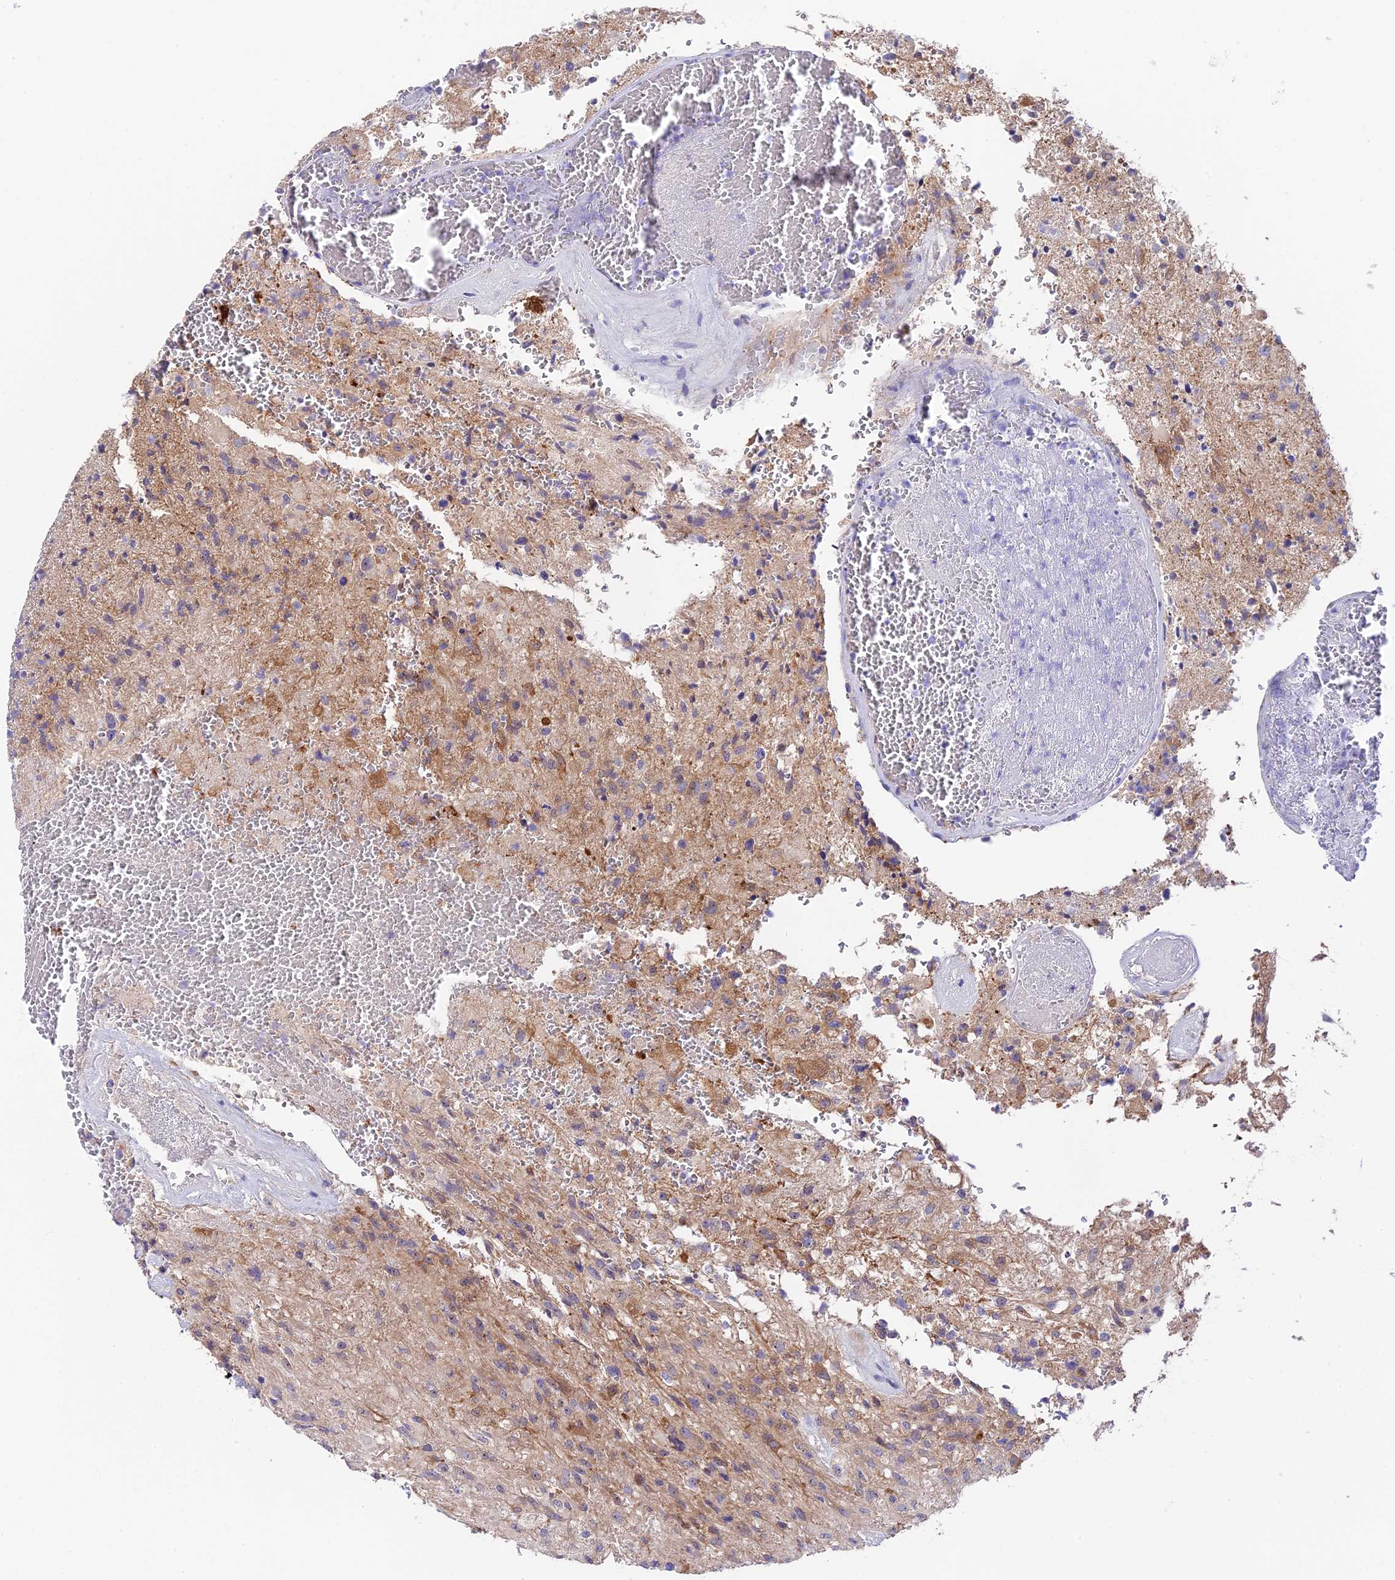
{"staining": {"intensity": "moderate", "quantity": "<25%", "location": "cytoplasmic/membranous"}, "tissue": "glioma", "cell_type": "Tumor cells", "image_type": "cancer", "snomed": [{"axis": "morphology", "description": "Glioma, malignant, High grade"}, {"axis": "topography", "description": "Brain"}], "caption": "This is an image of immunohistochemistry staining of glioma, which shows moderate staining in the cytoplasmic/membranous of tumor cells.", "gene": "DUSP29", "patient": {"sex": "male", "age": 56}}